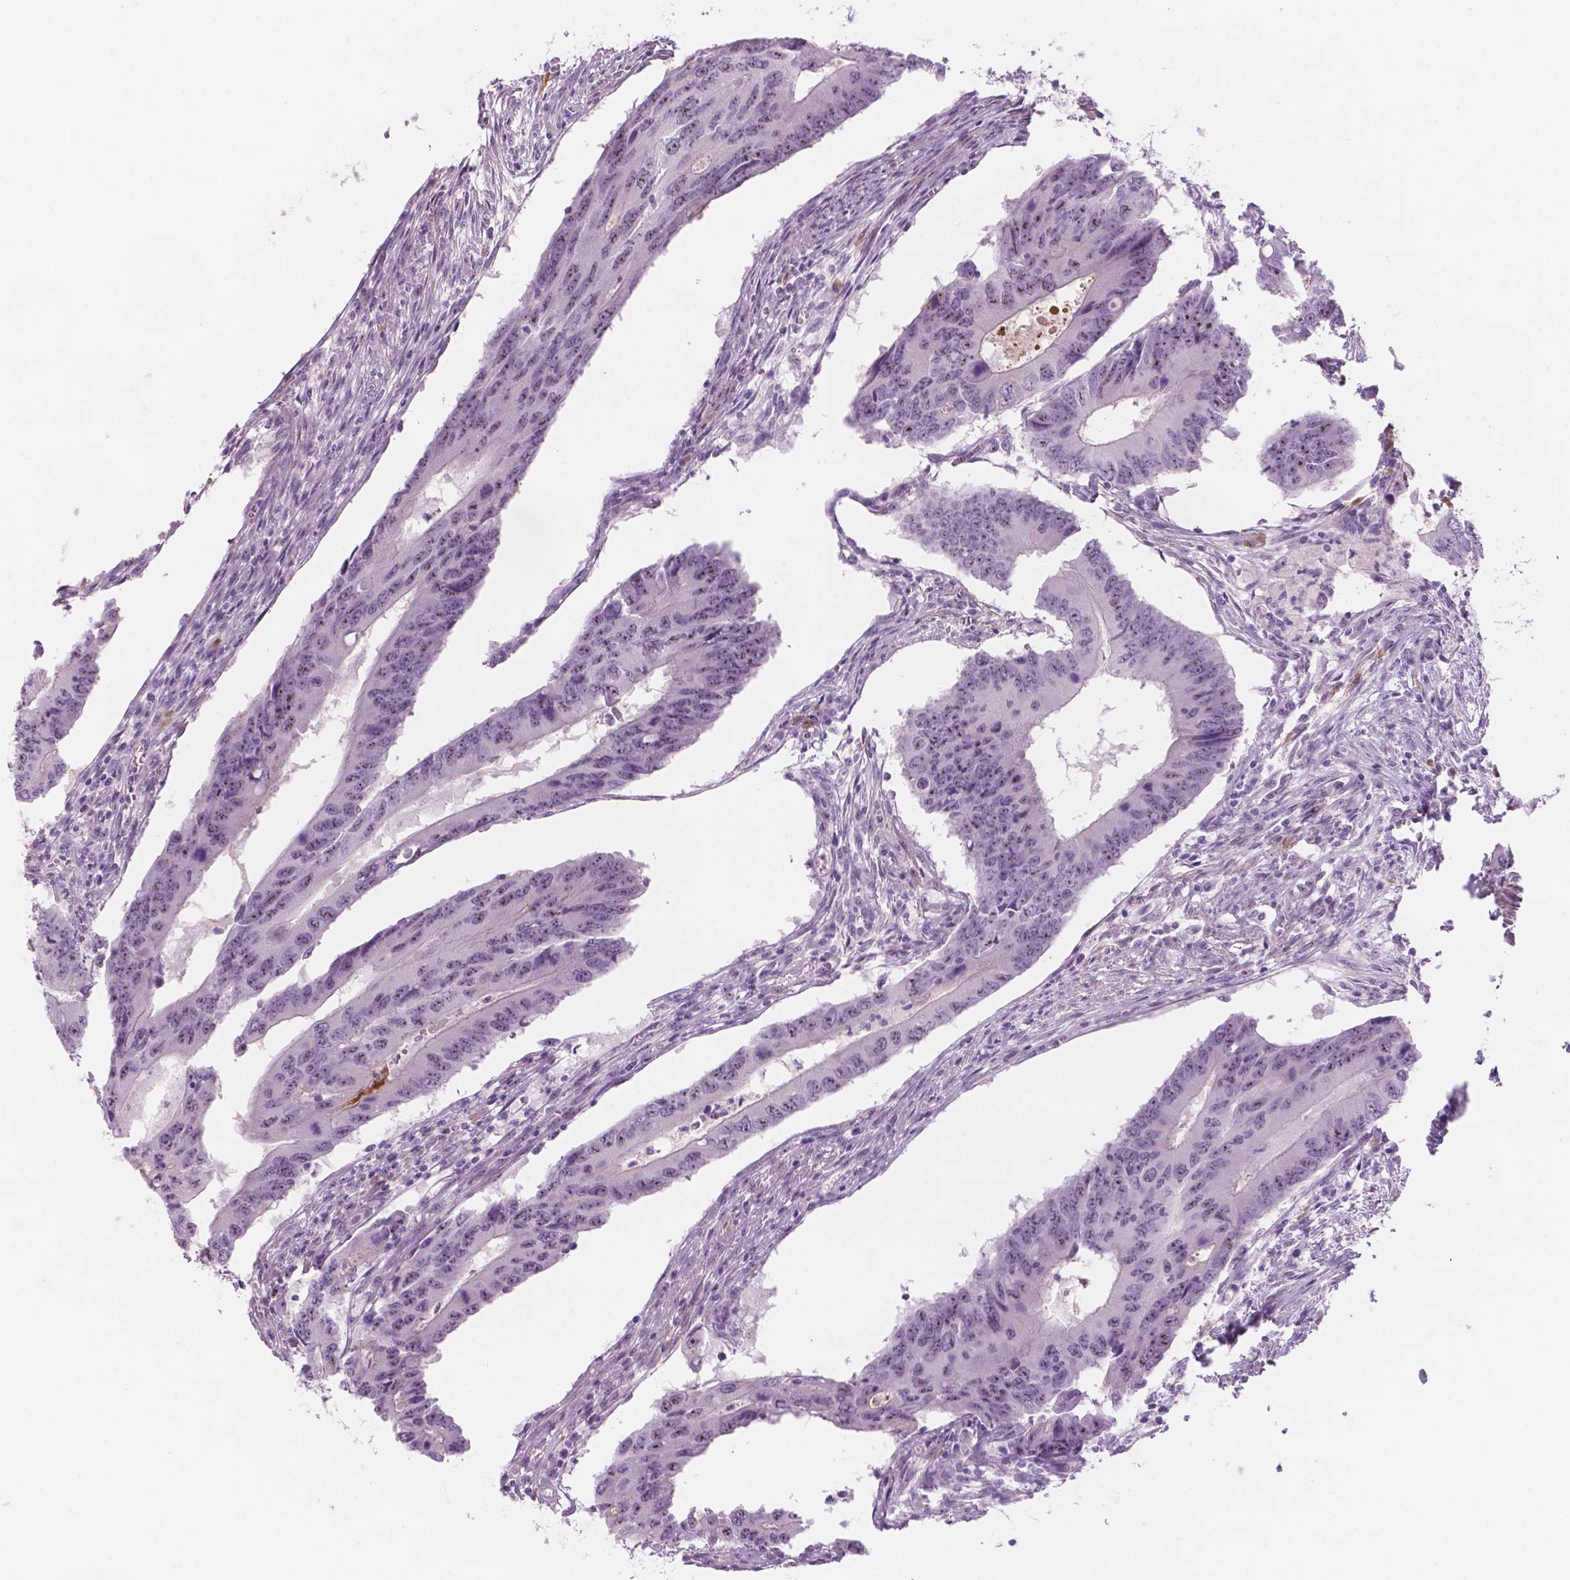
{"staining": {"intensity": "weak", "quantity": "<25%", "location": "nuclear"}, "tissue": "colorectal cancer", "cell_type": "Tumor cells", "image_type": "cancer", "snomed": [{"axis": "morphology", "description": "Adenocarcinoma, NOS"}, {"axis": "topography", "description": "Colon"}], "caption": "Immunohistochemistry of colorectal cancer reveals no expression in tumor cells.", "gene": "ZNF853", "patient": {"sex": "male", "age": 53}}